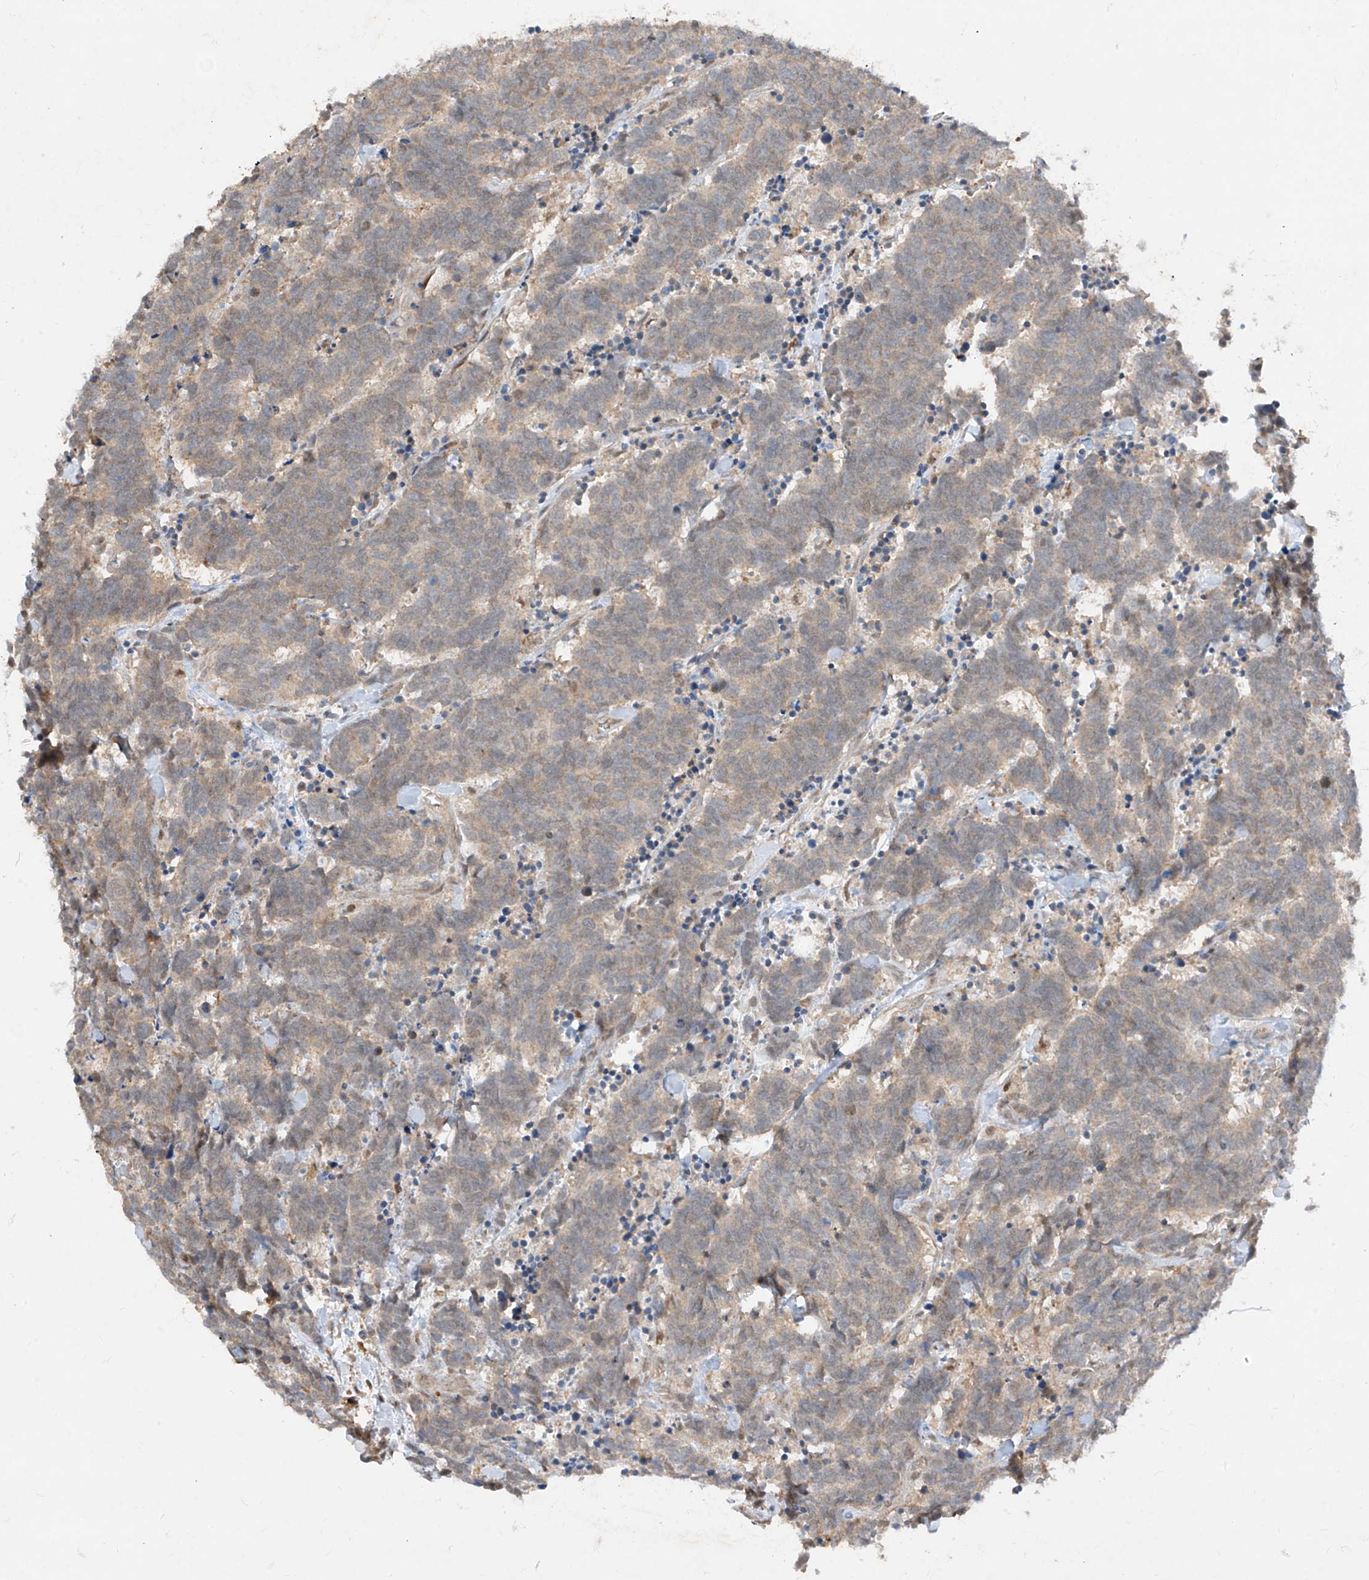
{"staining": {"intensity": "weak", "quantity": "25%-75%", "location": "cytoplasmic/membranous"}, "tissue": "carcinoid", "cell_type": "Tumor cells", "image_type": "cancer", "snomed": [{"axis": "morphology", "description": "Carcinoma, NOS"}, {"axis": "morphology", "description": "Carcinoid, malignant, NOS"}, {"axis": "topography", "description": "Urinary bladder"}], "caption": "A histopathology image of human carcinoid stained for a protein shows weak cytoplasmic/membranous brown staining in tumor cells. The staining was performed using DAB, with brown indicating positive protein expression. Nuclei are stained blue with hematoxylin.", "gene": "ZNF358", "patient": {"sex": "male", "age": 57}}